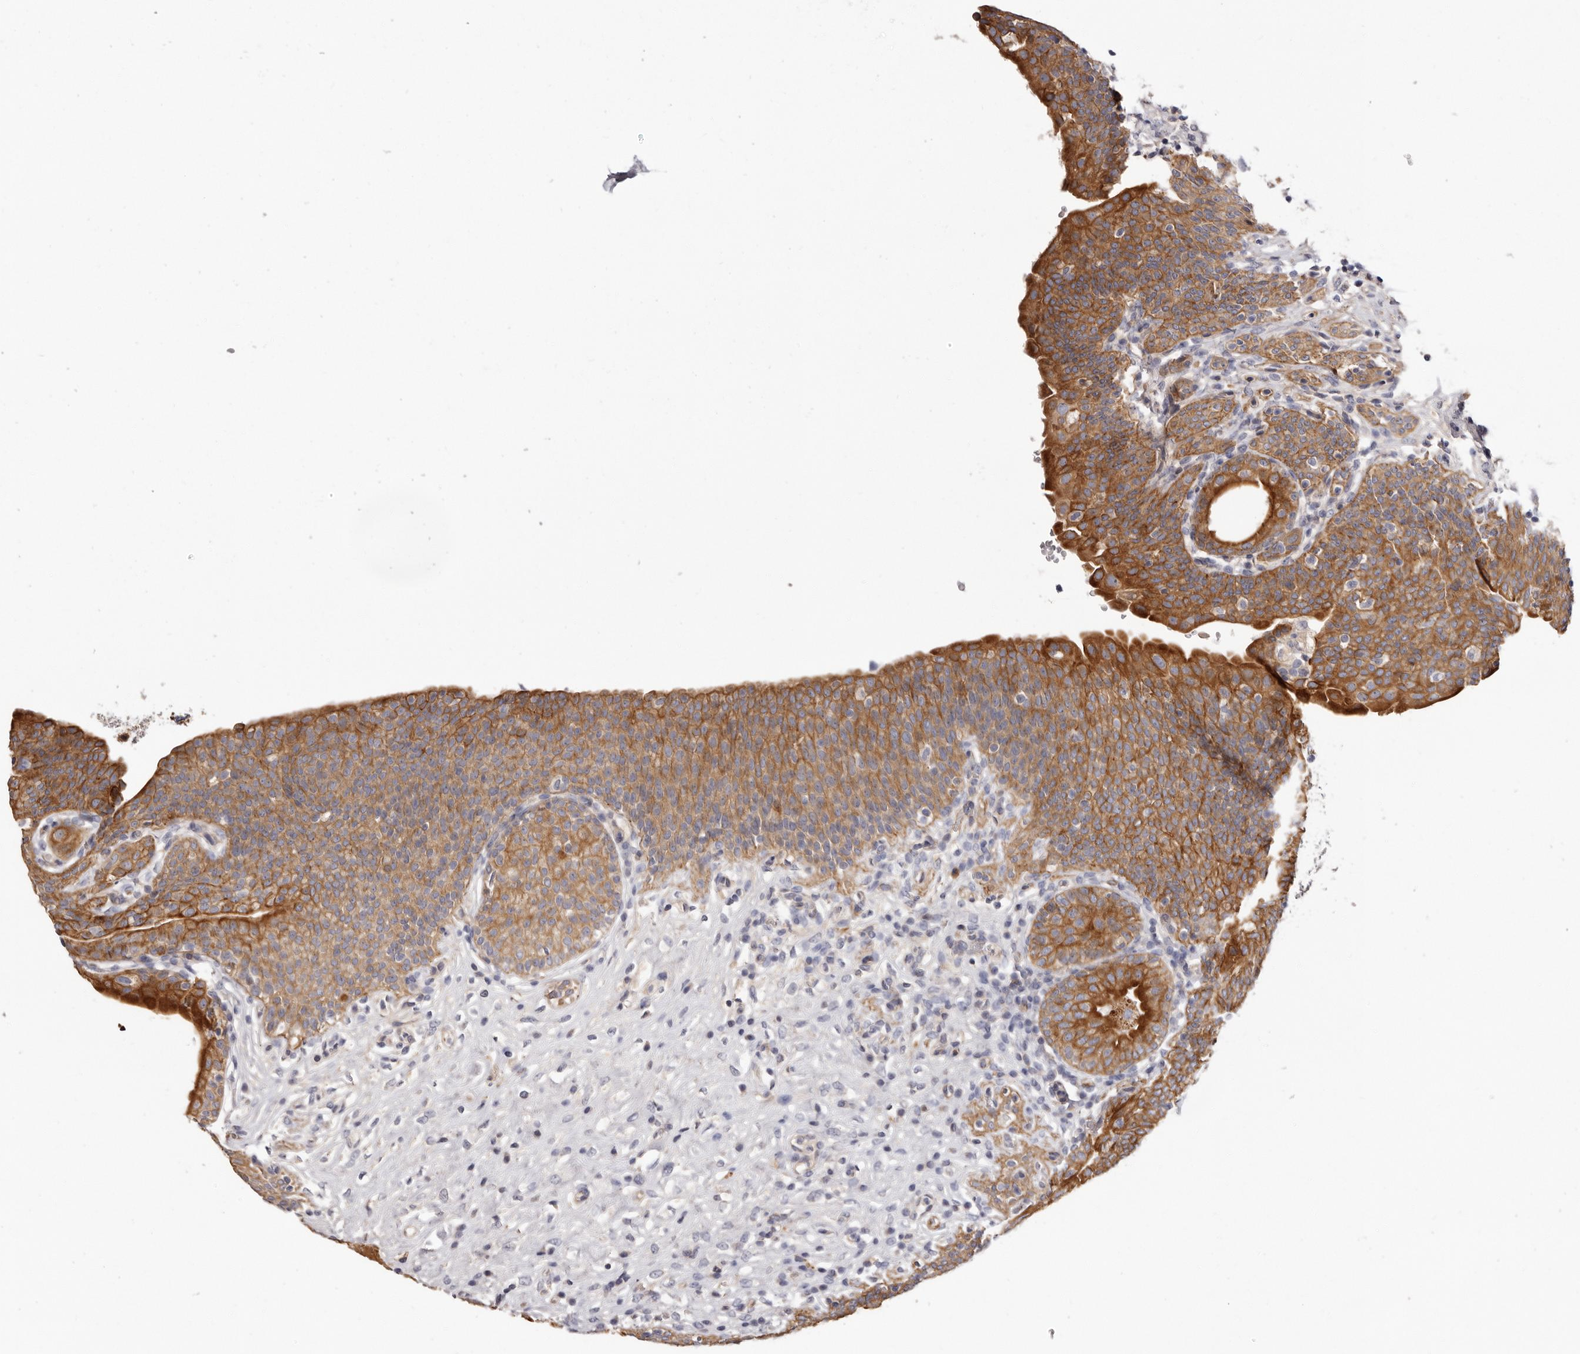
{"staining": {"intensity": "moderate", "quantity": ">75%", "location": "cytoplasmic/membranous"}, "tissue": "urinary bladder", "cell_type": "Urothelial cells", "image_type": "normal", "snomed": [{"axis": "morphology", "description": "Normal tissue, NOS"}, {"axis": "topography", "description": "Urinary bladder"}], "caption": "The histopathology image displays a brown stain indicating the presence of a protein in the cytoplasmic/membranous of urothelial cells in urinary bladder. The staining was performed using DAB, with brown indicating positive protein expression. Nuclei are stained blue with hematoxylin.", "gene": "STK16", "patient": {"sex": "male", "age": 83}}